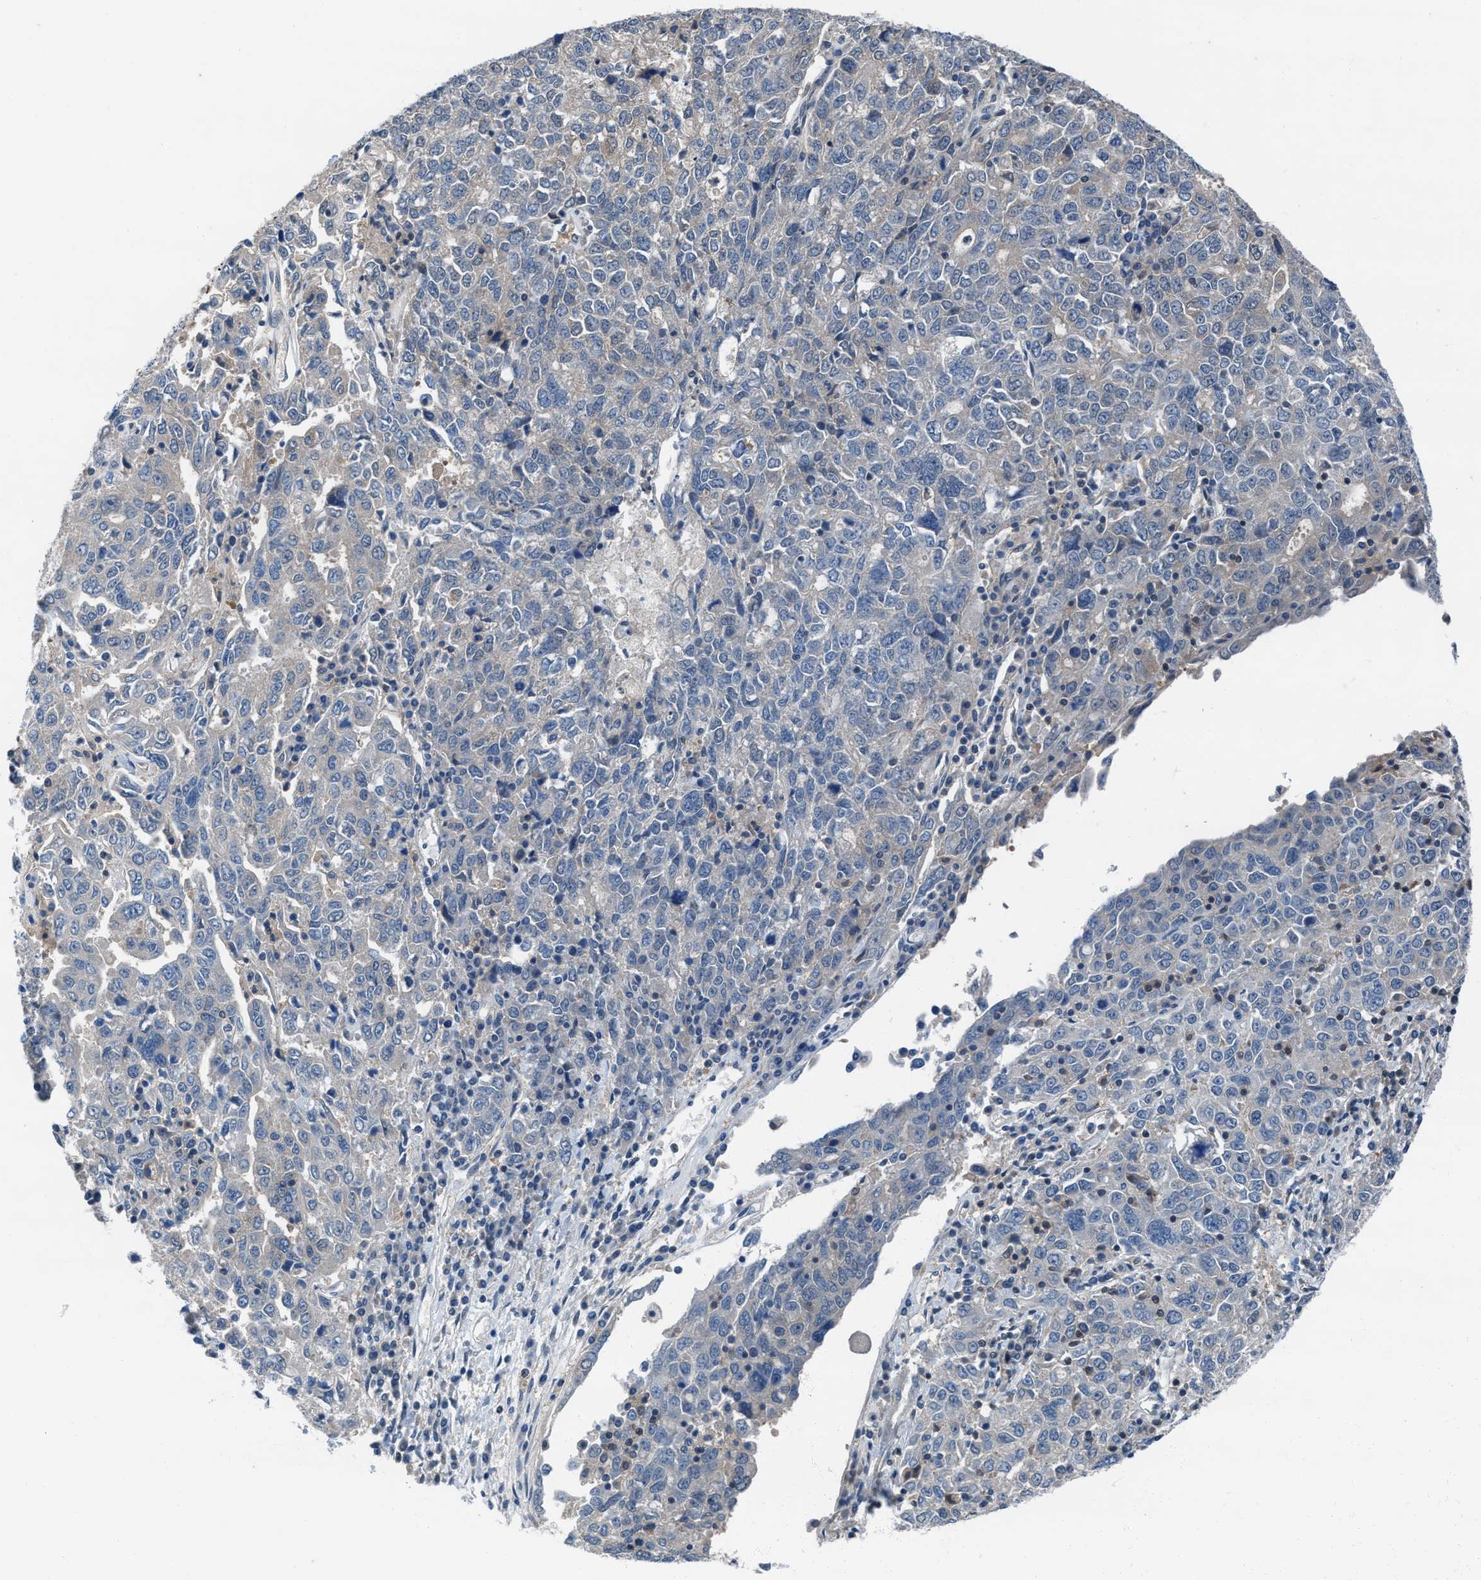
{"staining": {"intensity": "negative", "quantity": "none", "location": "none"}, "tissue": "ovarian cancer", "cell_type": "Tumor cells", "image_type": "cancer", "snomed": [{"axis": "morphology", "description": "Carcinoma, endometroid"}, {"axis": "topography", "description": "Ovary"}], "caption": "Photomicrograph shows no significant protein staining in tumor cells of endometroid carcinoma (ovarian).", "gene": "NUDT5", "patient": {"sex": "female", "age": 62}}